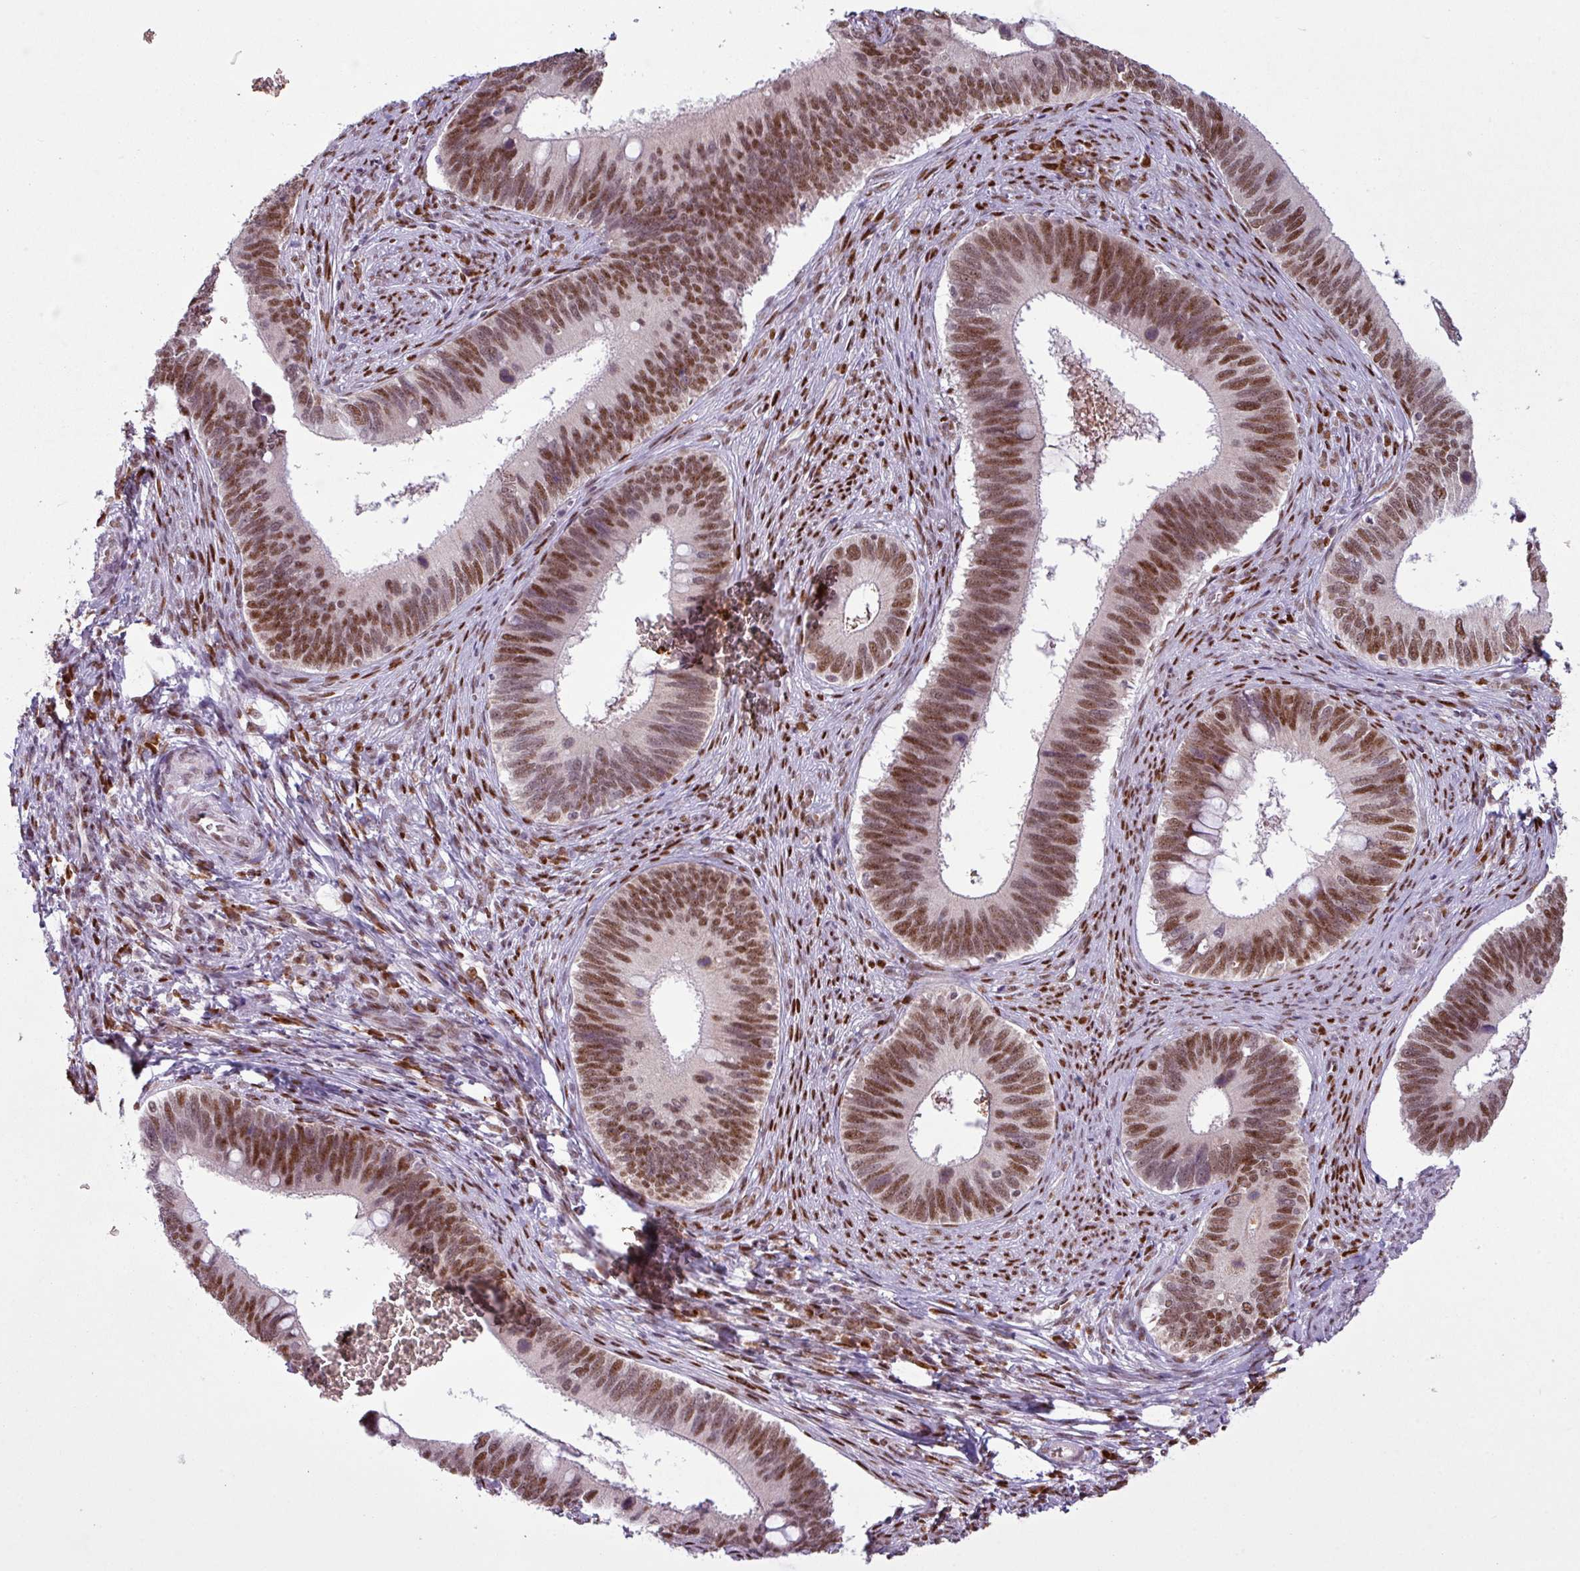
{"staining": {"intensity": "moderate", "quantity": ">75%", "location": "nuclear"}, "tissue": "cervical cancer", "cell_type": "Tumor cells", "image_type": "cancer", "snomed": [{"axis": "morphology", "description": "Adenocarcinoma, NOS"}, {"axis": "topography", "description": "Cervix"}], "caption": "Immunohistochemistry photomicrograph of human cervical cancer (adenocarcinoma) stained for a protein (brown), which demonstrates medium levels of moderate nuclear expression in about >75% of tumor cells.", "gene": "PRDM5", "patient": {"sex": "female", "age": 42}}